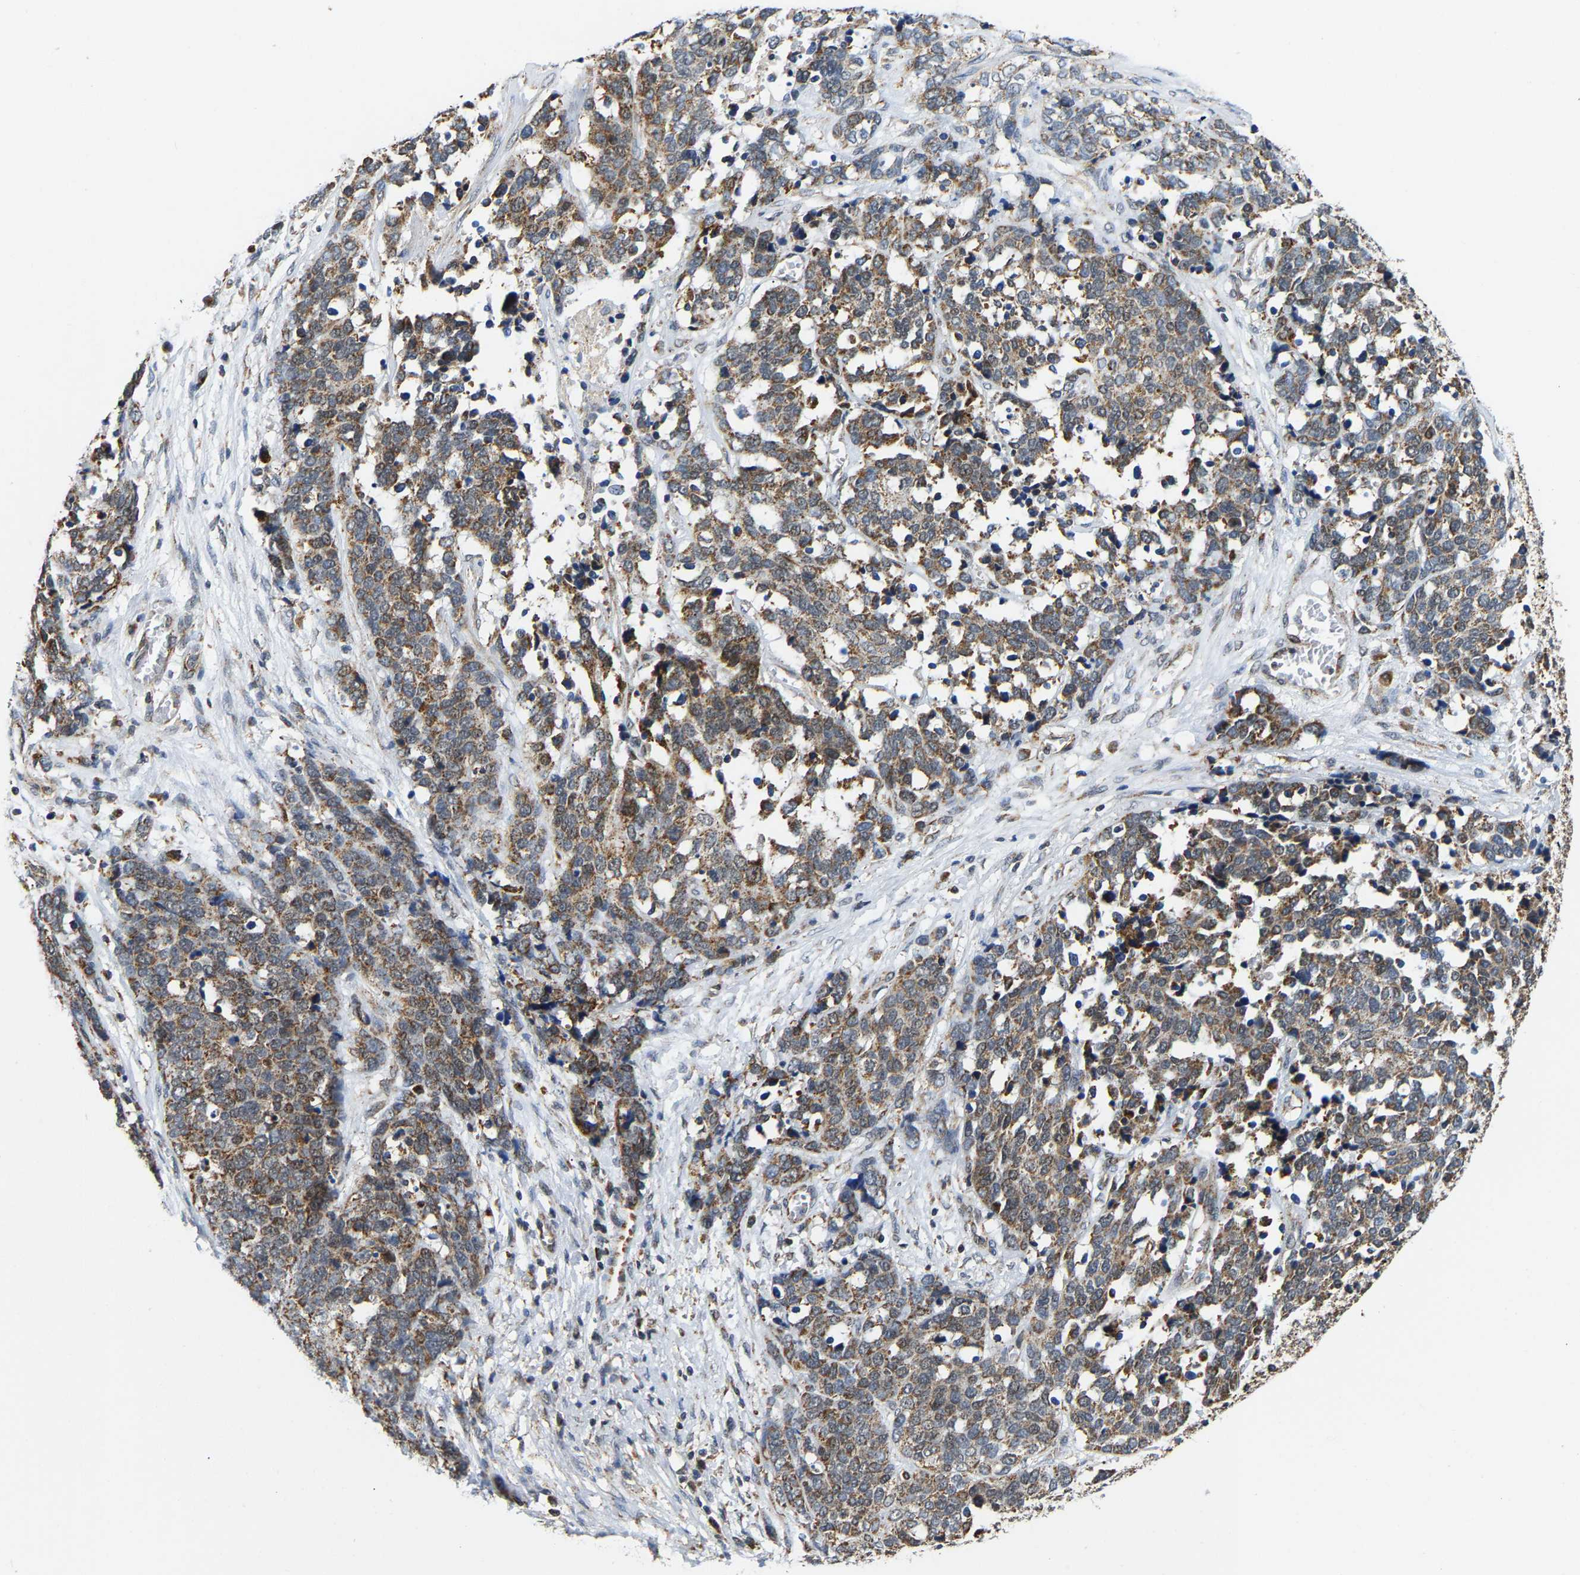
{"staining": {"intensity": "weak", "quantity": ">75%", "location": "cytoplasmic/membranous"}, "tissue": "ovarian cancer", "cell_type": "Tumor cells", "image_type": "cancer", "snomed": [{"axis": "morphology", "description": "Cystadenocarcinoma, serous, NOS"}, {"axis": "topography", "description": "Ovary"}], "caption": "IHC (DAB) staining of human ovarian serous cystadenocarcinoma demonstrates weak cytoplasmic/membranous protein expression in about >75% of tumor cells.", "gene": "GIMAP7", "patient": {"sex": "female", "age": 44}}